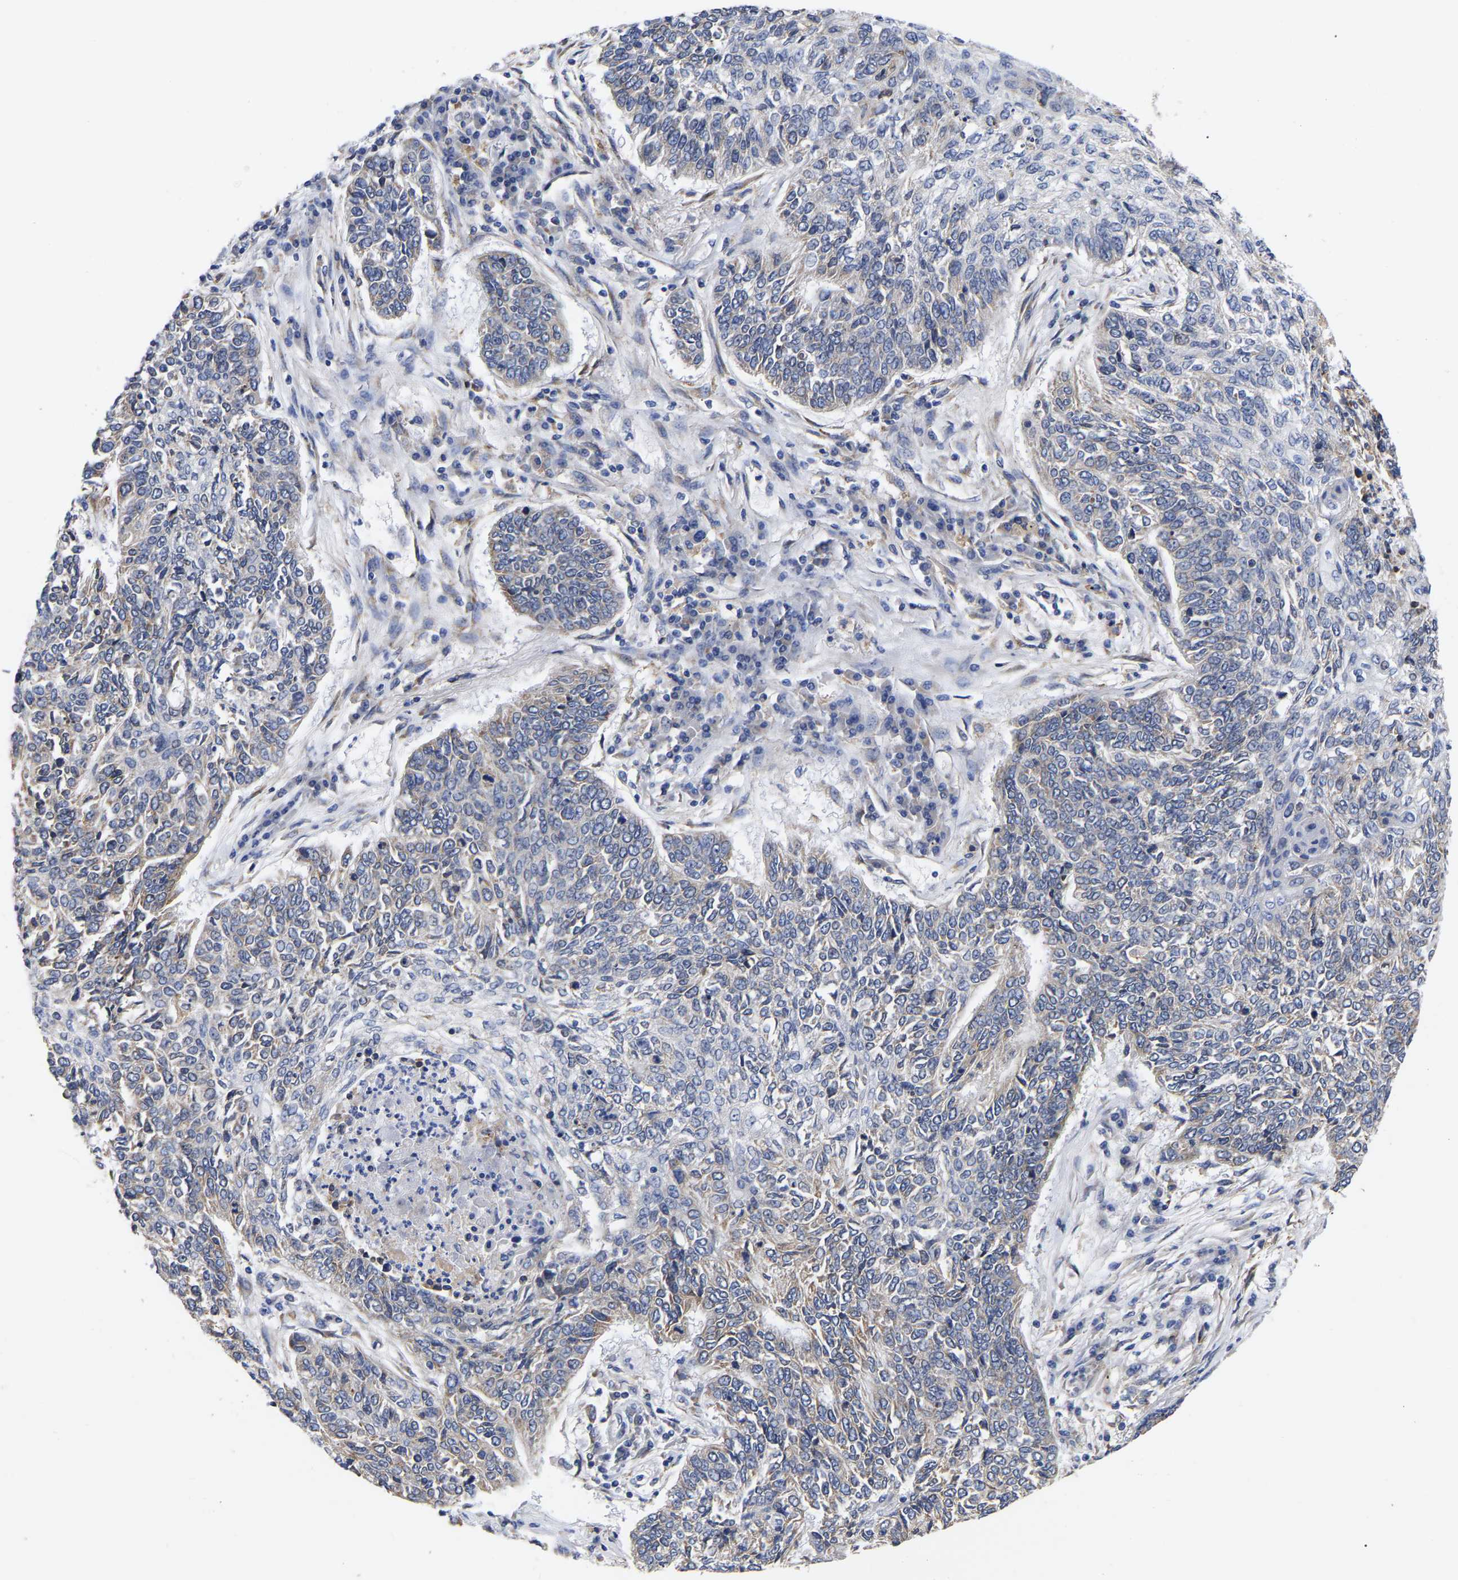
{"staining": {"intensity": "weak", "quantity": "25%-75%", "location": "cytoplasmic/membranous"}, "tissue": "lung cancer", "cell_type": "Tumor cells", "image_type": "cancer", "snomed": [{"axis": "morphology", "description": "Normal tissue, NOS"}, {"axis": "morphology", "description": "Squamous cell carcinoma, NOS"}, {"axis": "topography", "description": "Cartilage tissue"}, {"axis": "topography", "description": "Bronchus"}, {"axis": "topography", "description": "Lung"}], "caption": "The image demonstrates immunohistochemical staining of lung squamous cell carcinoma. There is weak cytoplasmic/membranous positivity is identified in about 25%-75% of tumor cells. (DAB (3,3'-diaminobenzidine) IHC, brown staining for protein, blue staining for nuclei).", "gene": "CFAP298", "patient": {"sex": "female", "age": 49}}